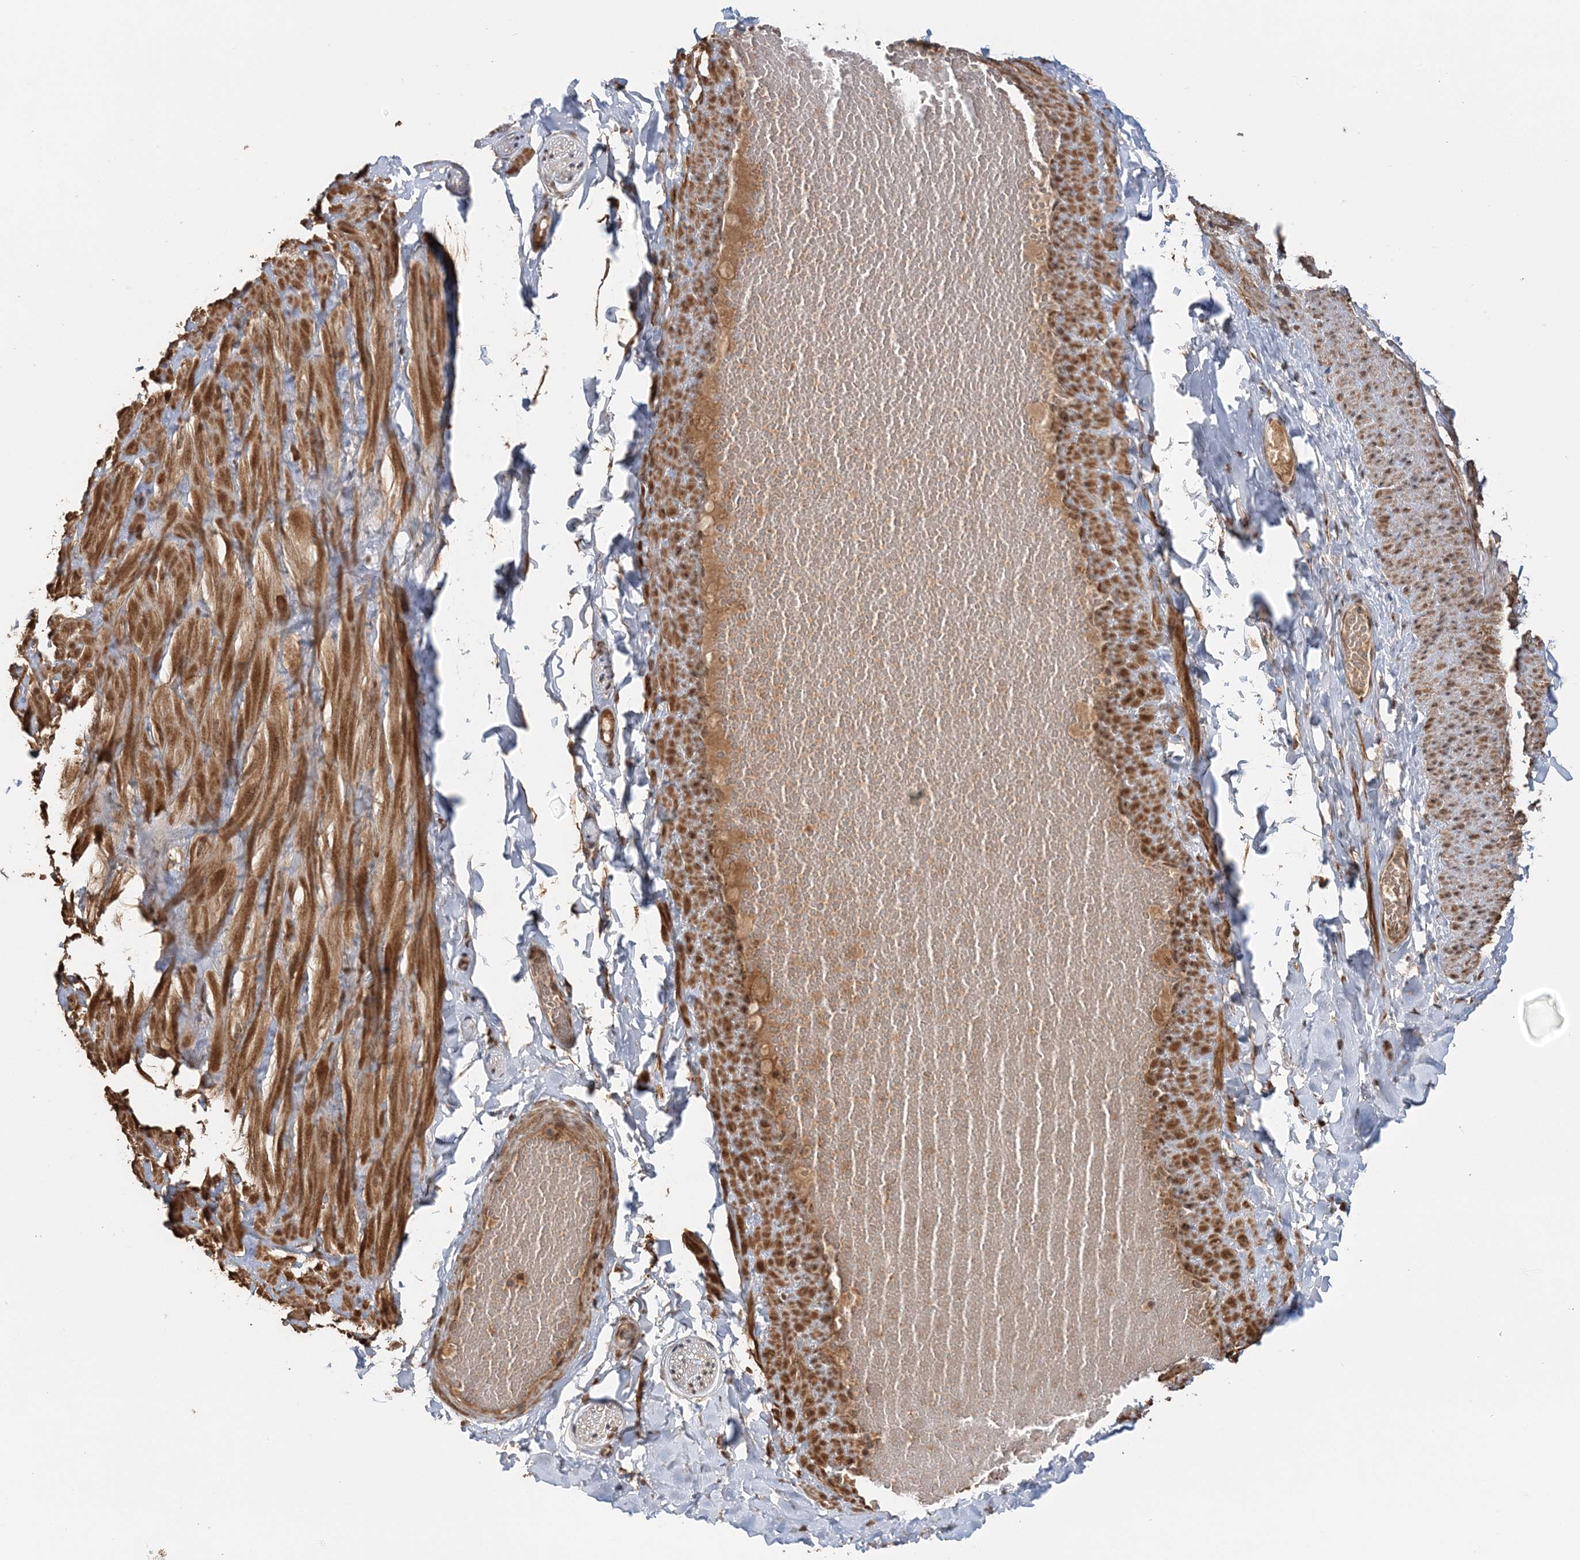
{"staining": {"intensity": "moderate", "quantity": ">75%", "location": "cytoplasmic/membranous,nuclear"}, "tissue": "adipose tissue", "cell_type": "Adipocytes", "image_type": "normal", "snomed": [{"axis": "morphology", "description": "Normal tissue, NOS"}, {"axis": "topography", "description": "Adipose tissue"}, {"axis": "topography", "description": "Vascular tissue"}, {"axis": "topography", "description": "Peripheral nerve tissue"}], "caption": "High-power microscopy captured an immunohistochemistry image of normal adipose tissue, revealing moderate cytoplasmic/membranous,nuclear staining in approximately >75% of adipocytes.", "gene": "TSHZ2", "patient": {"sex": "male", "age": 25}}